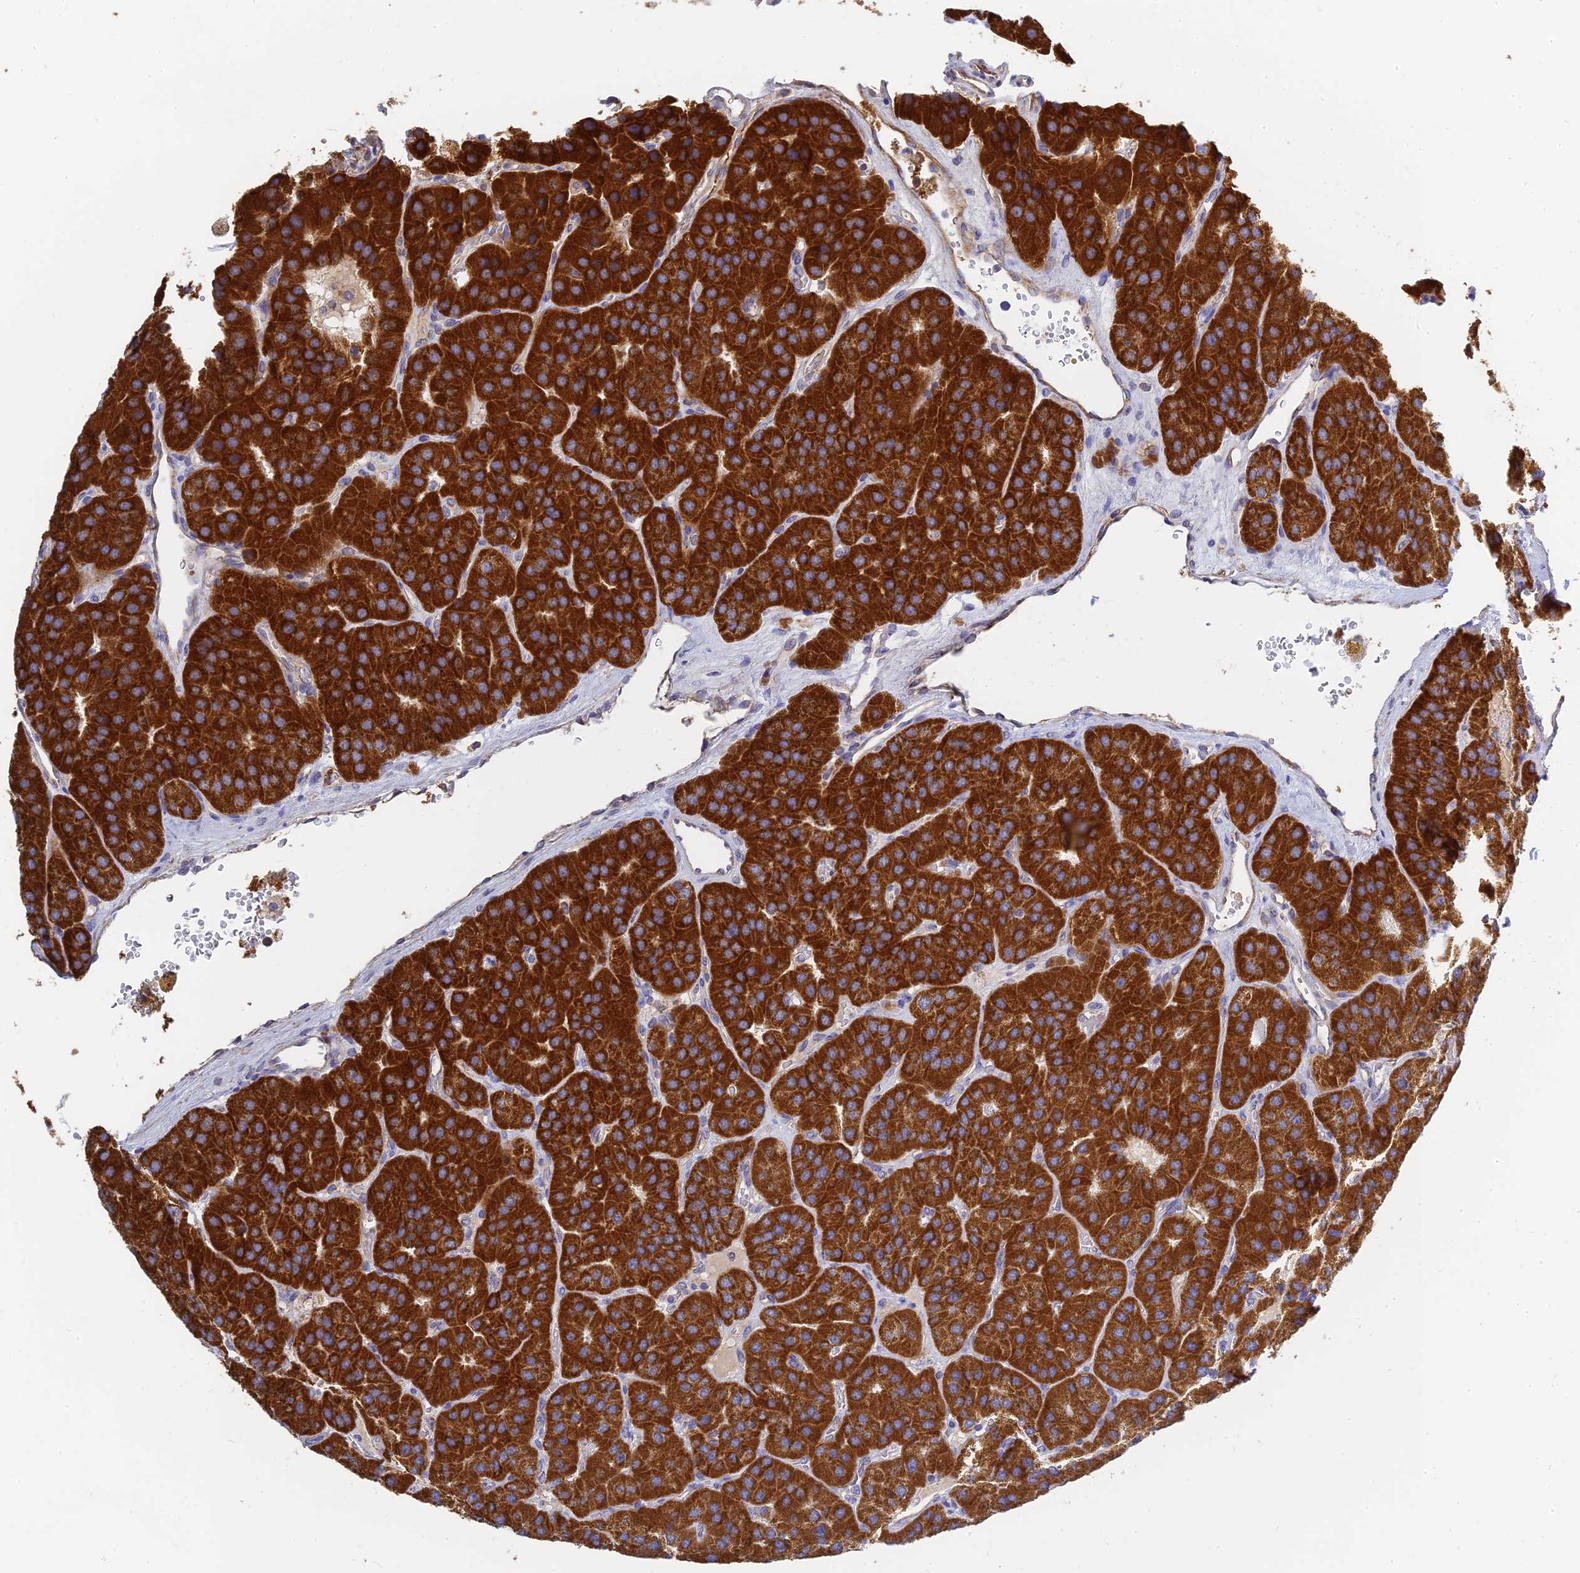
{"staining": {"intensity": "strong", "quantity": ">75%", "location": "cytoplasmic/membranous"}, "tissue": "parathyroid gland", "cell_type": "Glandular cells", "image_type": "normal", "snomed": [{"axis": "morphology", "description": "Normal tissue, NOS"}, {"axis": "morphology", "description": "Adenoma, NOS"}, {"axis": "topography", "description": "Parathyroid gland"}], "caption": "Immunohistochemical staining of normal human parathyroid gland shows strong cytoplasmic/membranous protein positivity in about >75% of glandular cells.", "gene": "MRPL15", "patient": {"sex": "female", "age": 86}}